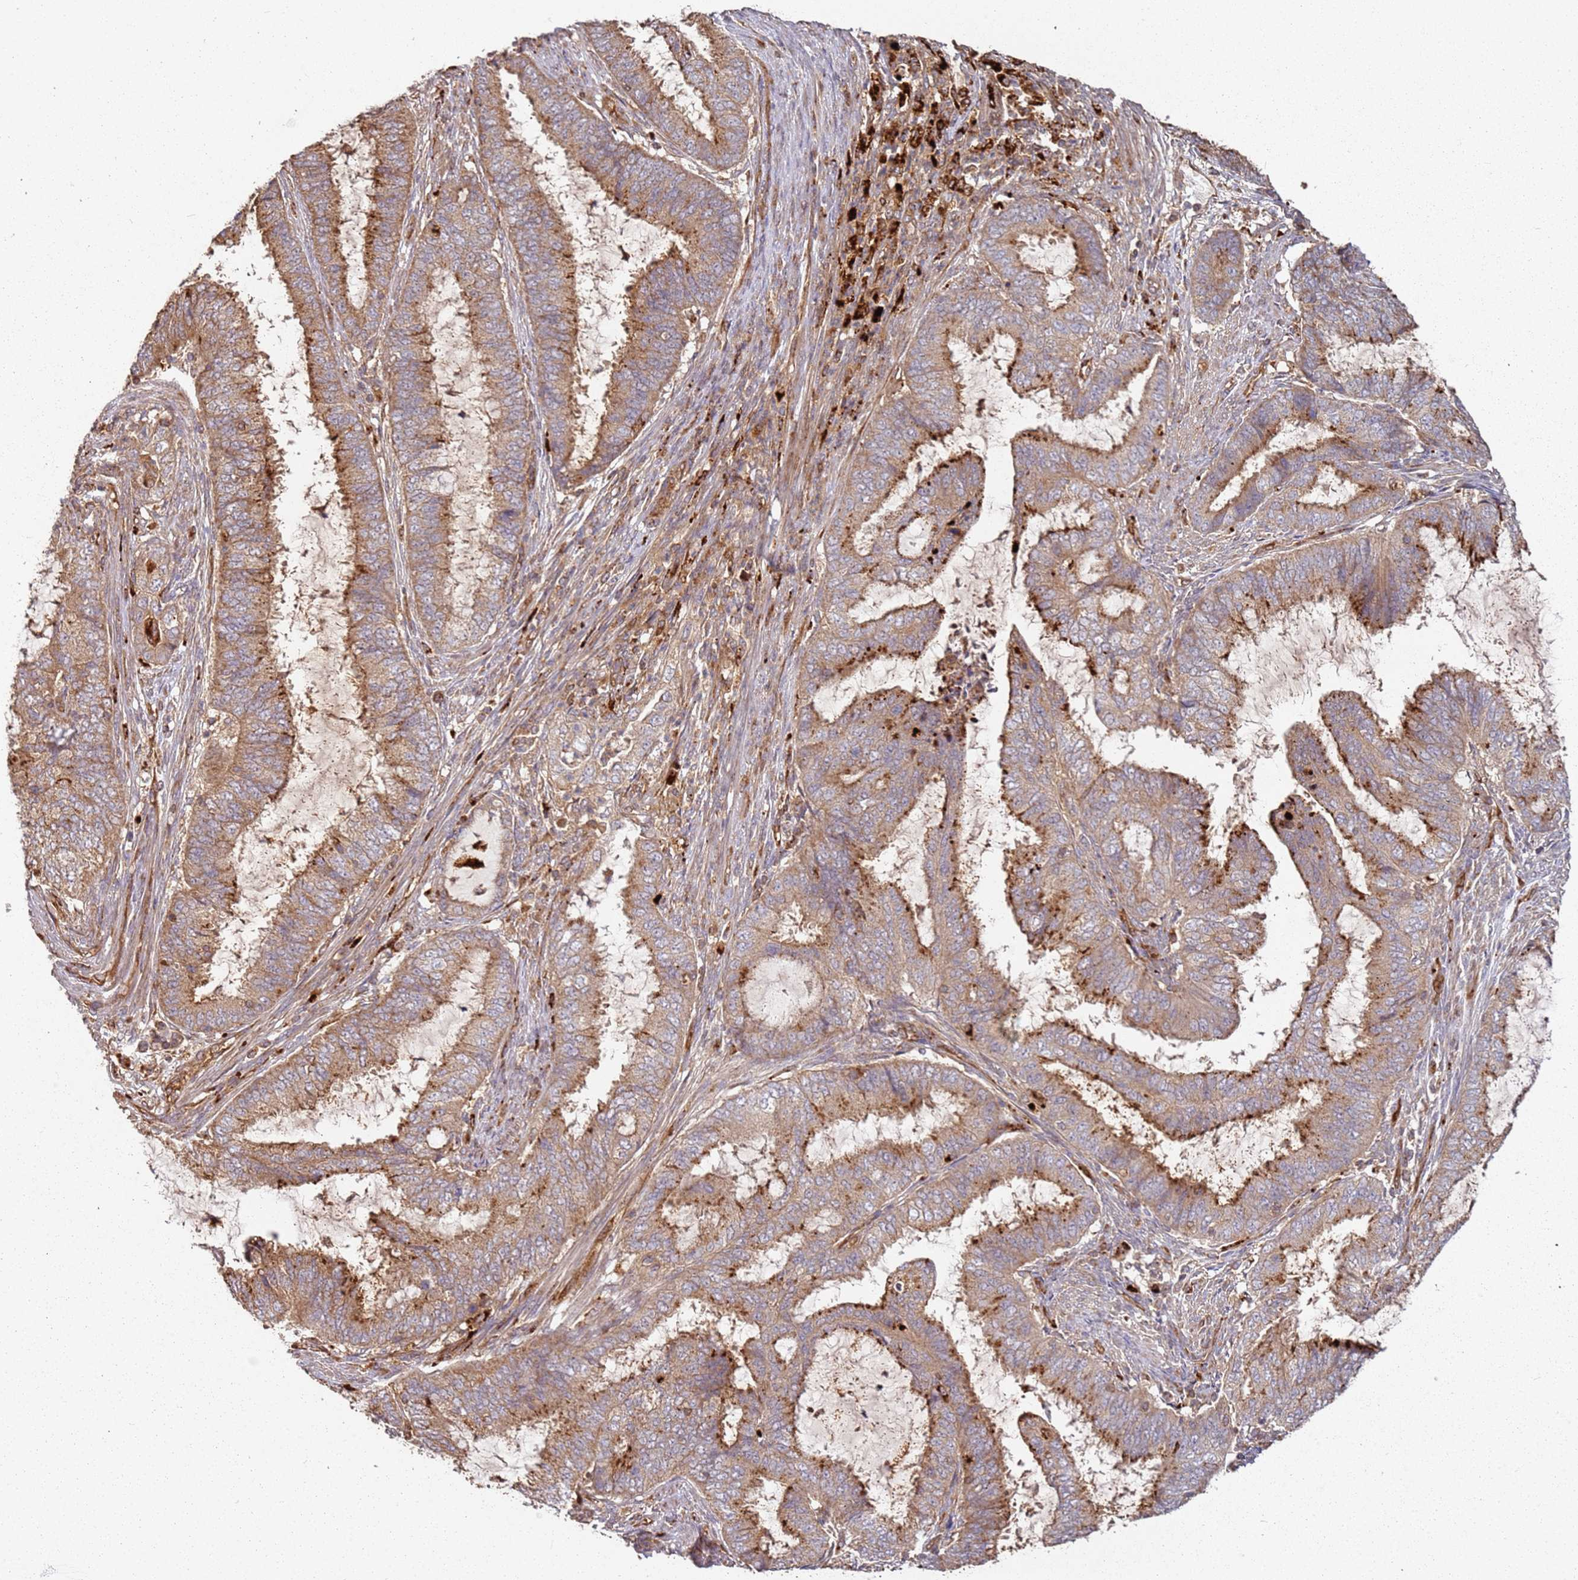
{"staining": {"intensity": "moderate", "quantity": ">75%", "location": "cytoplasmic/membranous"}, "tissue": "endometrial cancer", "cell_type": "Tumor cells", "image_type": "cancer", "snomed": [{"axis": "morphology", "description": "Adenocarcinoma, NOS"}, {"axis": "topography", "description": "Endometrium"}], "caption": "Human adenocarcinoma (endometrial) stained with a protein marker reveals moderate staining in tumor cells.", "gene": "SCGB2B2", "patient": {"sex": "female", "age": 51}}